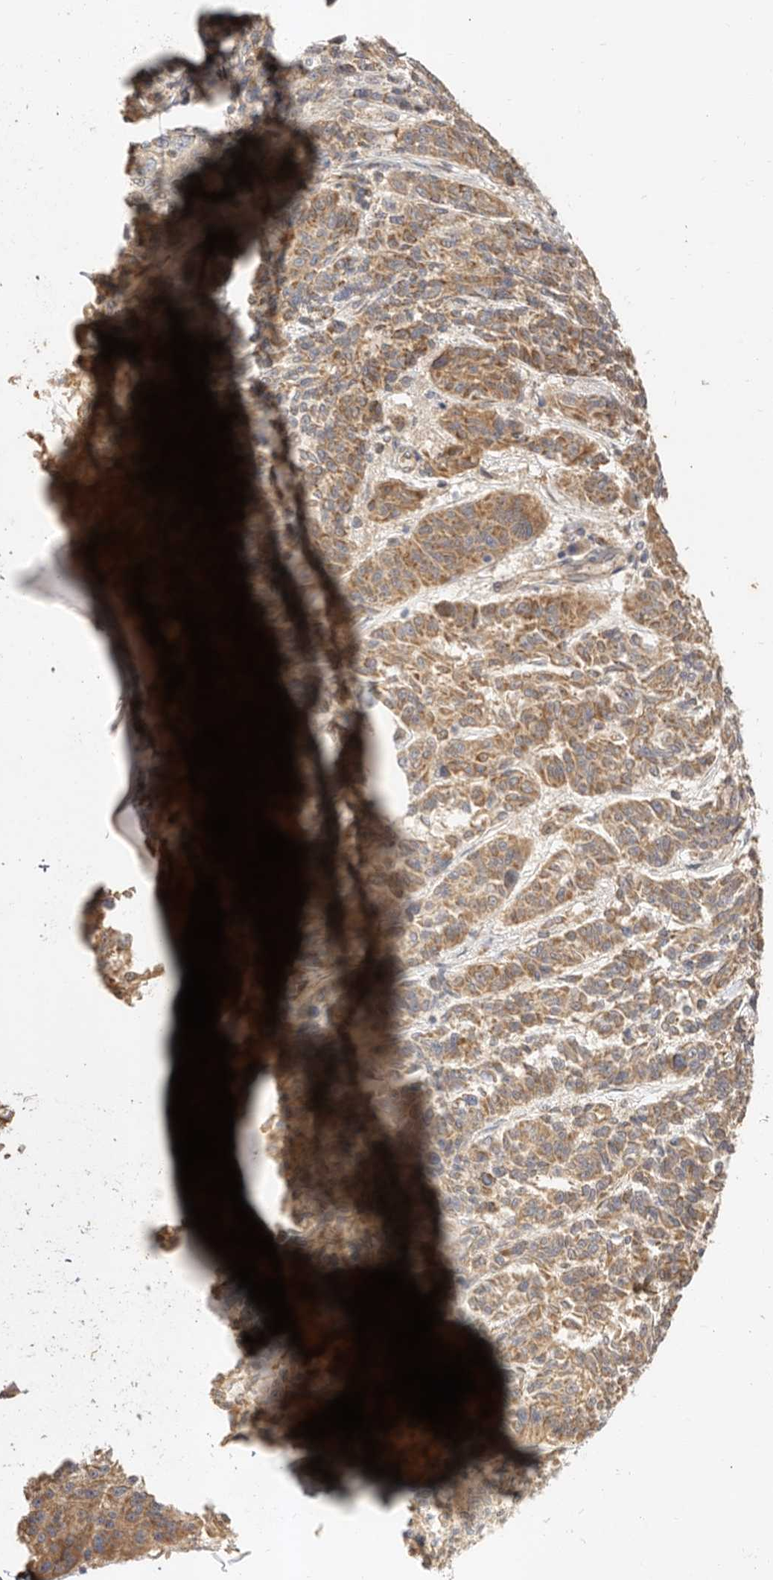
{"staining": {"intensity": "moderate", "quantity": ">75%", "location": "cytoplasmic/membranous"}, "tissue": "melanoma", "cell_type": "Tumor cells", "image_type": "cancer", "snomed": [{"axis": "morphology", "description": "Malignant melanoma, NOS"}, {"axis": "topography", "description": "Skin"}], "caption": "A brown stain shows moderate cytoplasmic/membranous expression of a protein in human malignant melanoma tumor cells.", "gene": "ADAMTS9", "patient": {"sex": "male", "age": 53}}